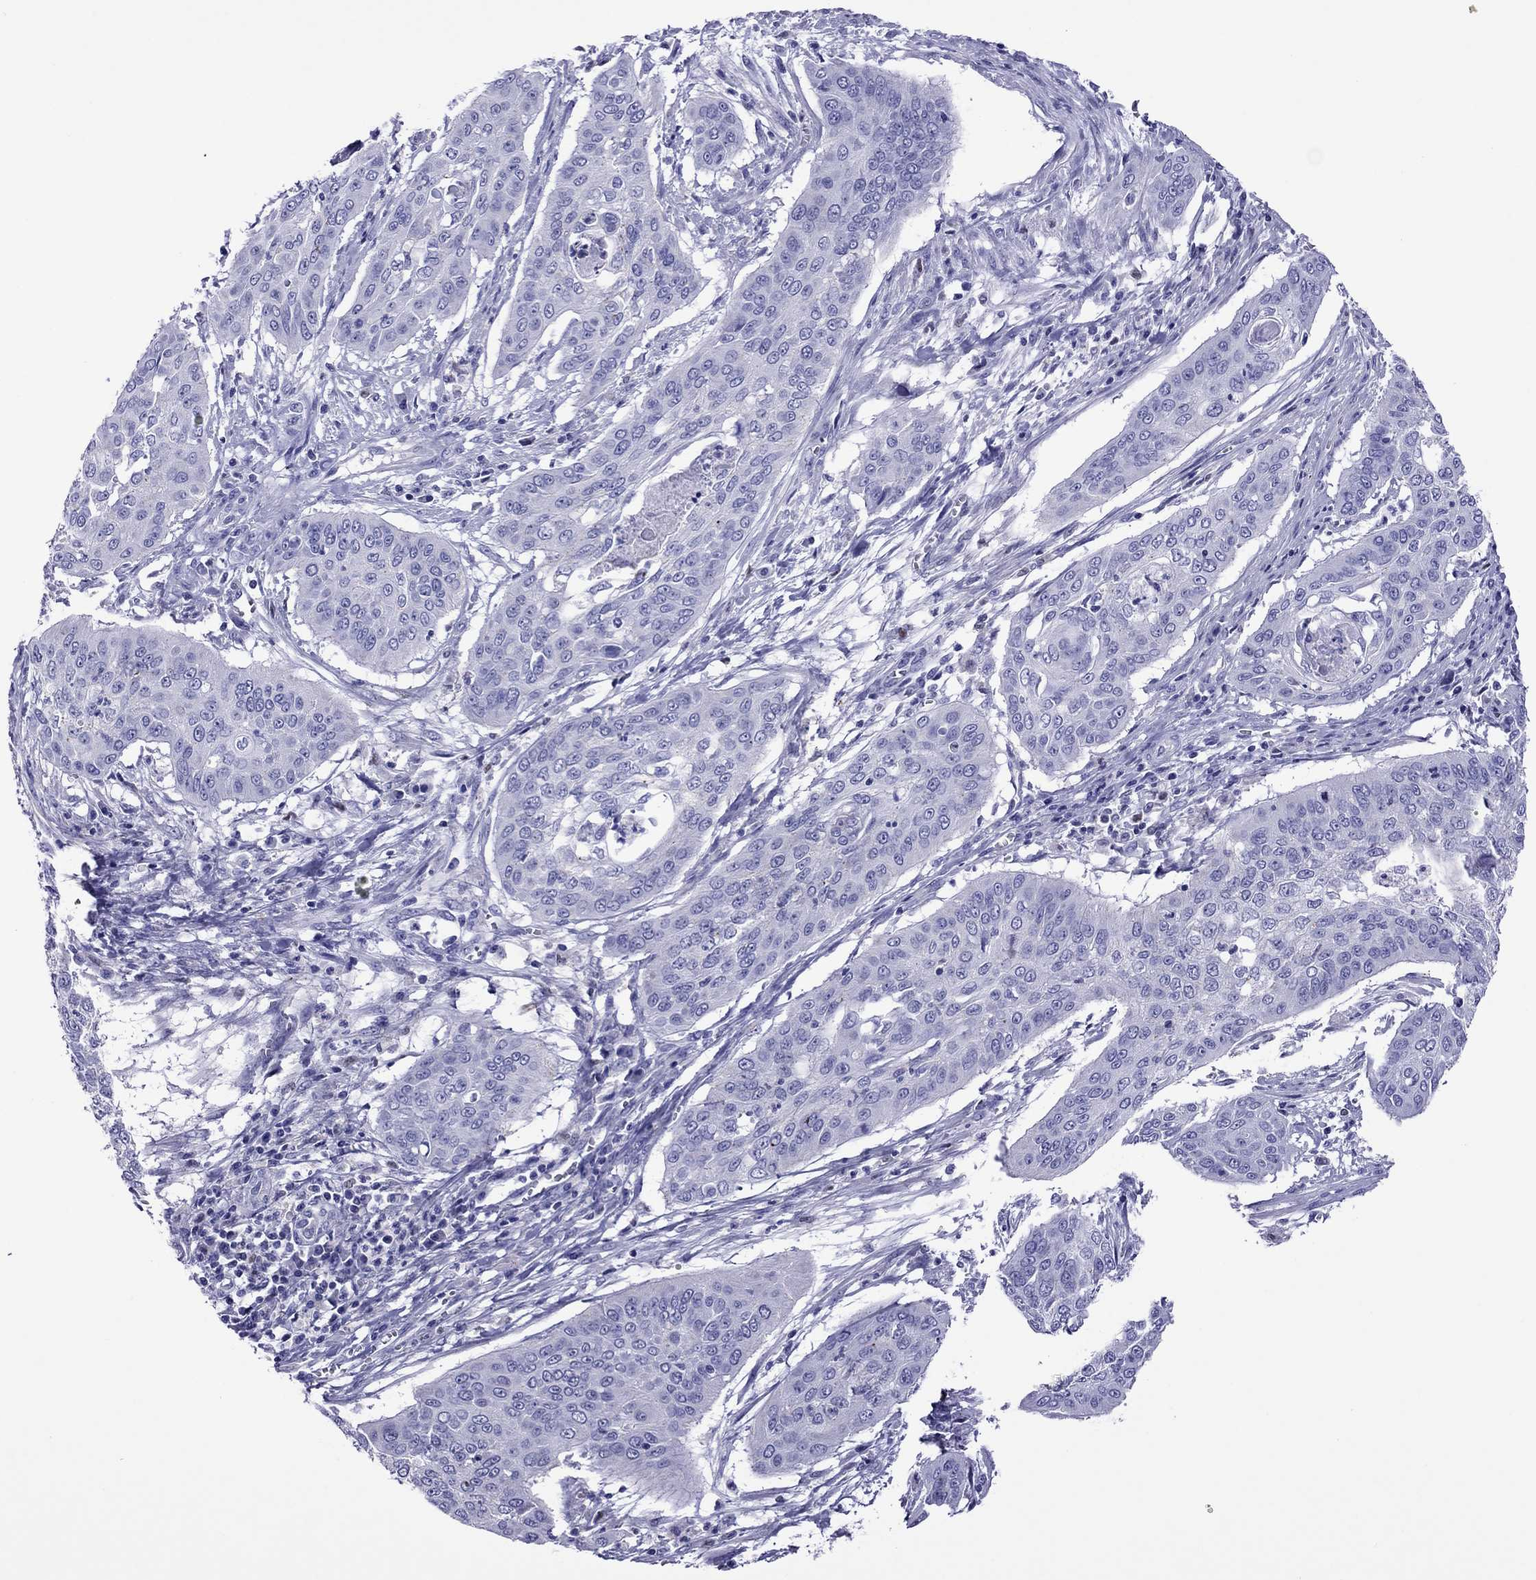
{"staining": {"intensity": "negative", "quantity": "none", "location": "none"}, "tissue": "cervical cancer", "cell_type": "Tumor cells", "image_type": "cancer", "snomed": [{"axis": "morphology", "description": "Squamous cell carcinoma, NOS"}, {"axis": "topography", "description": "Cervix"}], "caption": "This is an immunohistochemistry image of human cervical cancer. There is no expression in tumor cells.", "gene": "MPZ", "patient": {"sex": "female", "age": 39}}